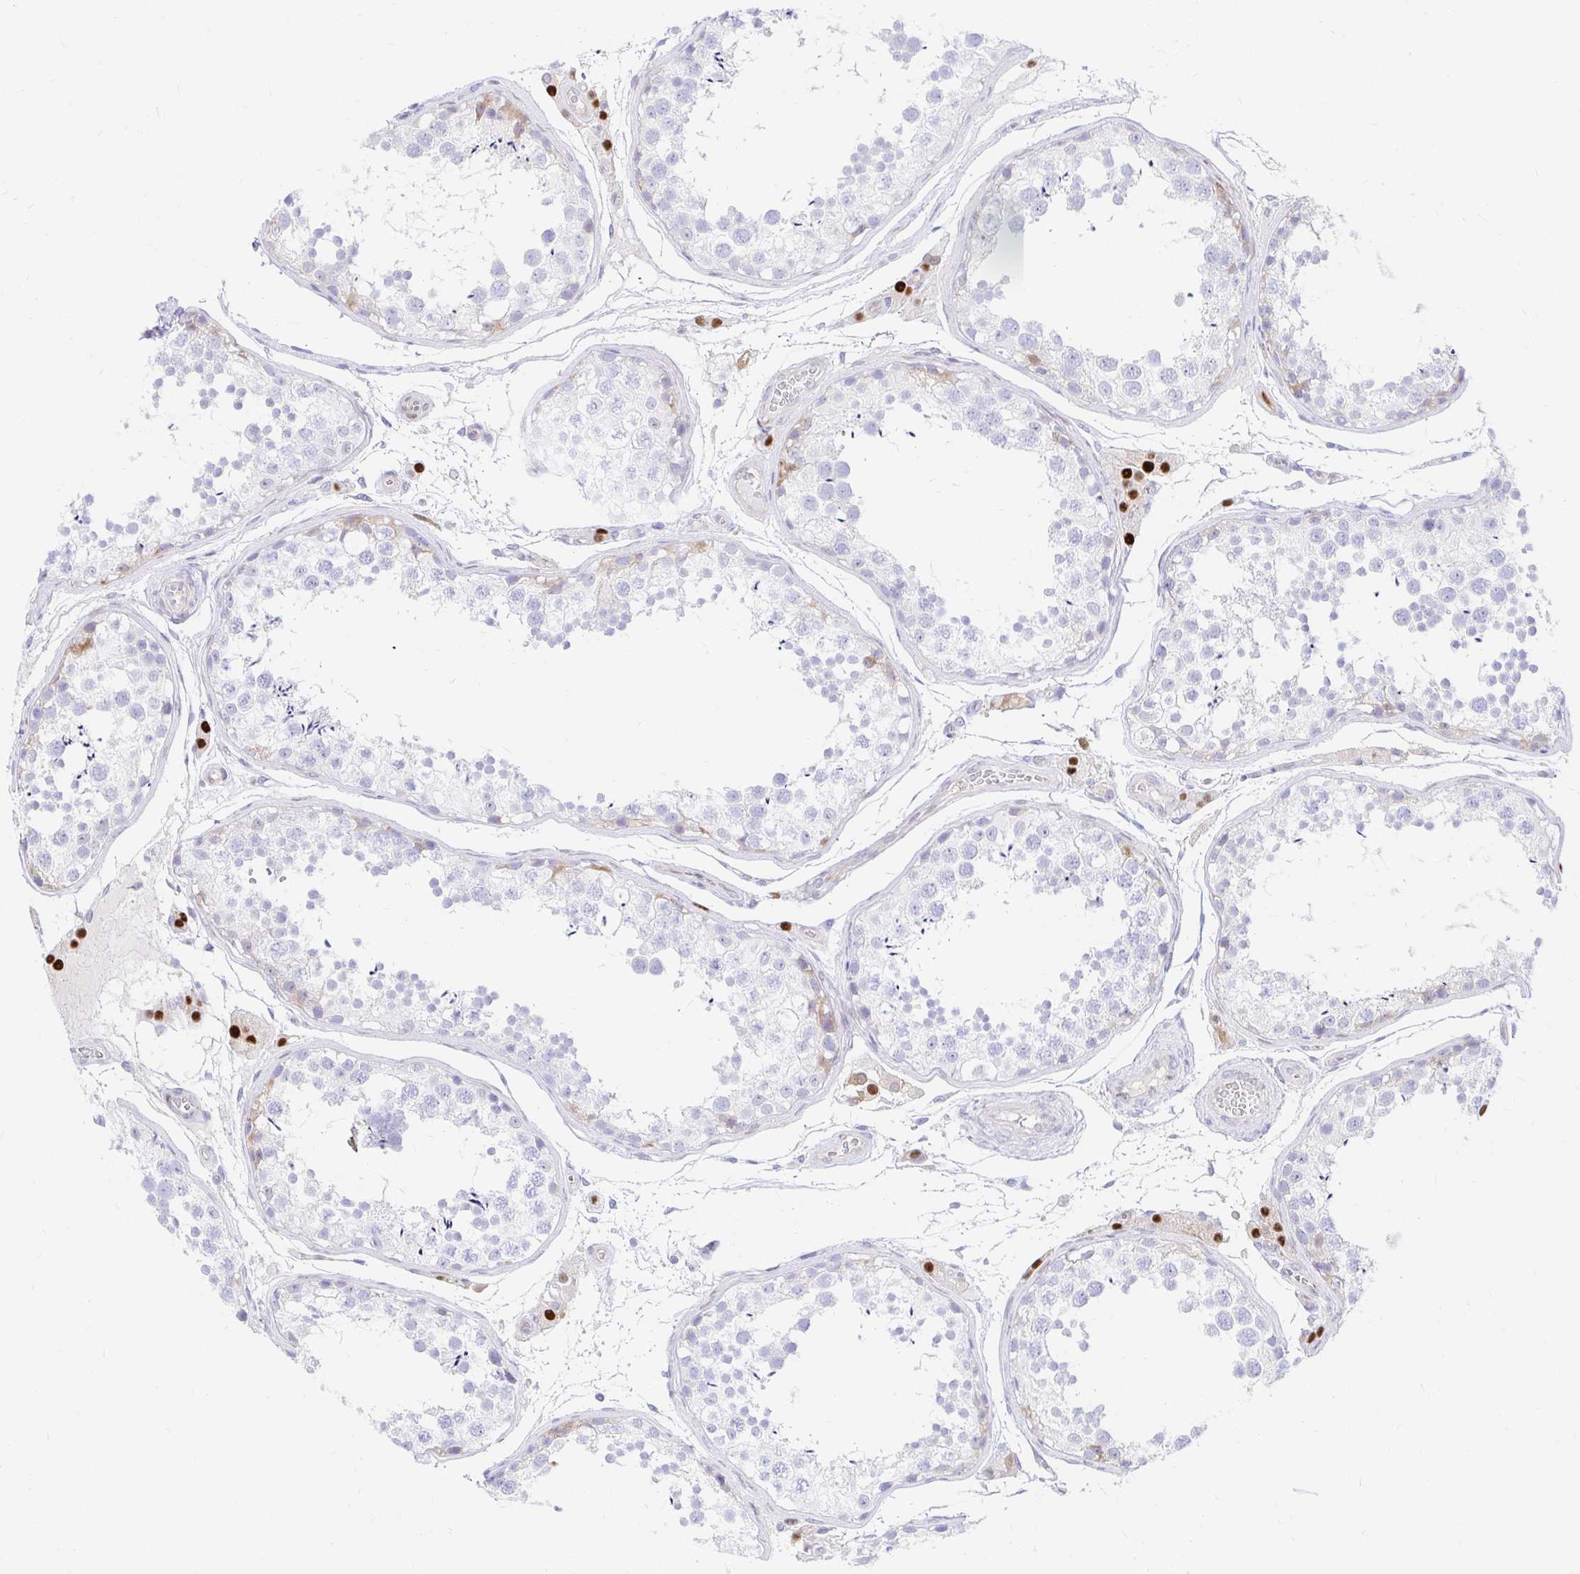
{"staining": {"intensity": "negative", "quantity": "none", "location": "none"}, "tissue": "testis", "cell_type": "Cells in seminiferous ducts", "image_type": "normal", "snomed": [{"axis": "morphology", "description": "Normal tissue, NOS"}, {"axis": "topography", "description": "Testis"}], "caption": "Unremarkable testis was stained to show a protein in brown. There is no significant positivity in cells in seminiferous ducts.", "gene": "HINFP", "patient": {"sex": "male", "age": 29}}